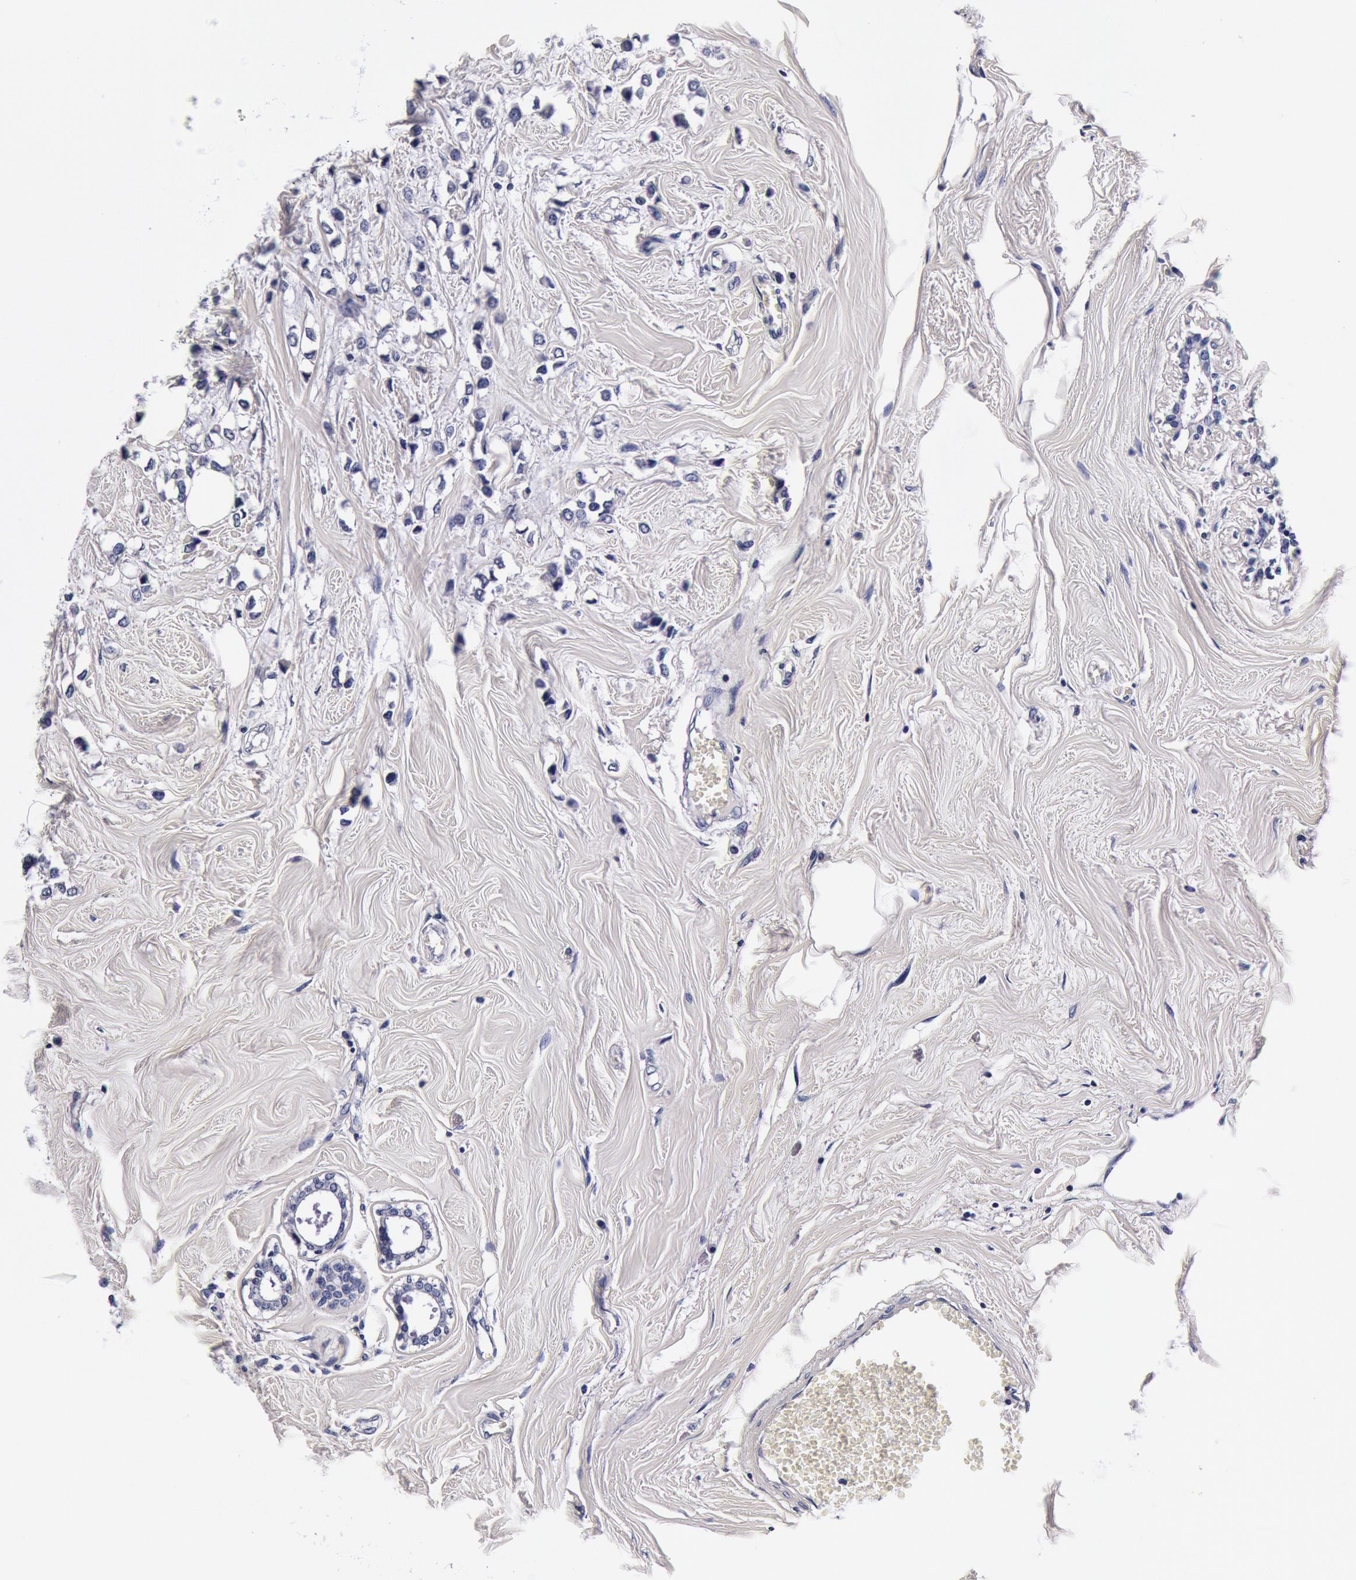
{"staining": {"intensity": "negative", "quantity": "none", "location": "none"}, "tissue": "breast cancer", "cell_type": "Tumor cells", "image_type": "cancer", "snomed": [{"axis": "morphology", "description": "Lobular carcinoma"}, {"axis": "topography", "description": "Breast"}], "caption": "IHC histopathology image of breast cancer (lobular carcinoma) stained for a protein (brown), which reveals no expression in tumor cells. (DAB immunohistochemistry (IHC) visualized using brightfield microscopy, high magnification).", "gene": "CCDC22", "patient": {"sex": "female", "age": 51}}